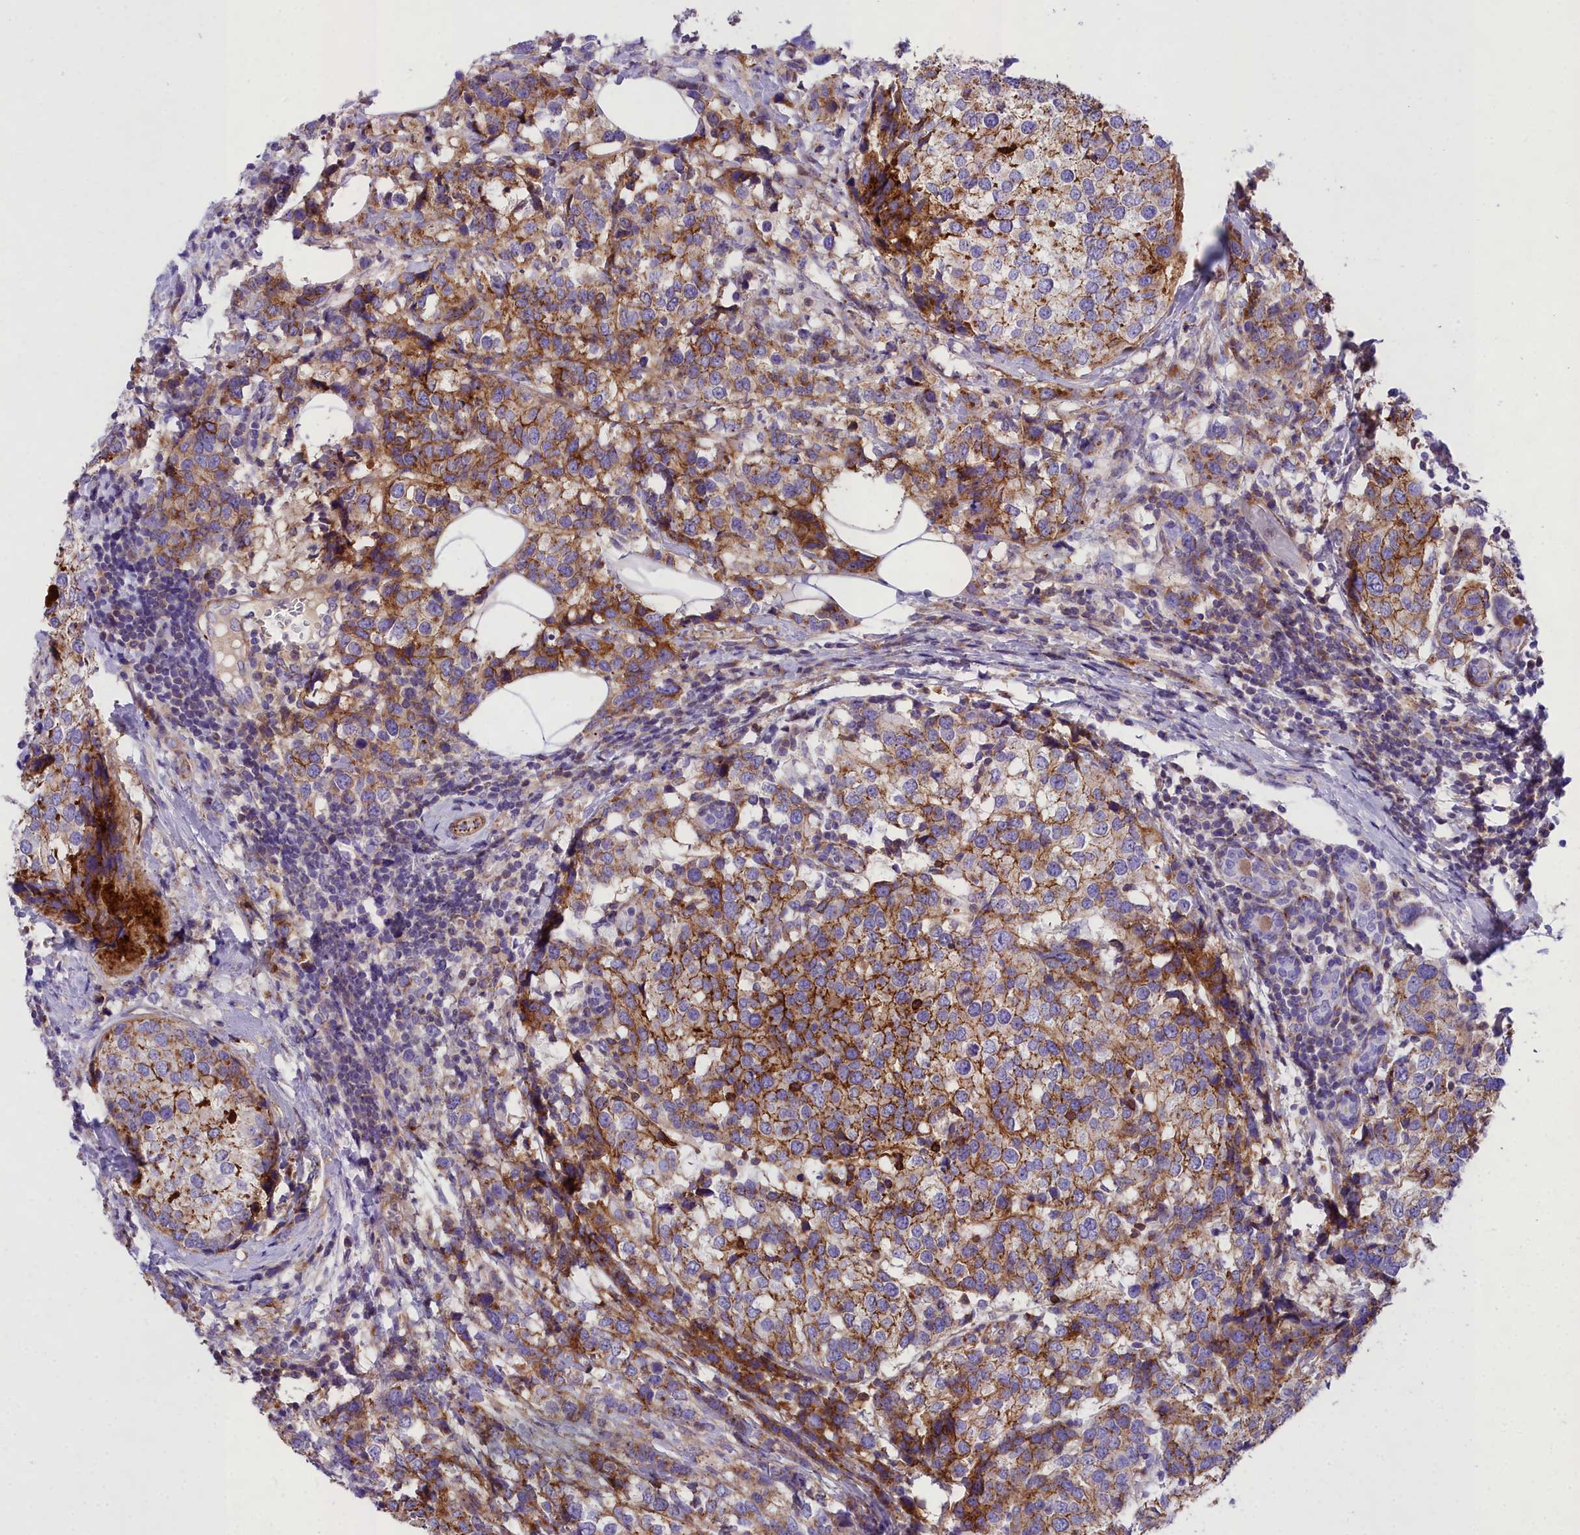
{"staining": {"intensity": "moderate", "quantity": ">75%", "location": "cytoplasmic/membranous"}, "tissue": "breast cancer", "cell_type": "Tumor cells", "image_type": "cancer", "snomed": [{"axis": "morphology", "description": "Lobular carcinoma"}, {"axis": "topography", "description": "Breast"}], "caption": "IHC image of neoplastic tissue: breast cancer stained using immunohistochemistry (IHC) exhibits medium levels of moderate protein expression localized specifically in the cytoplasmic/membranous of tumor cells, appearing as a cytoplasmic/membranous brown color.", "gene": "GFRA1", "patient": {"sex": "female", "age": 59}}